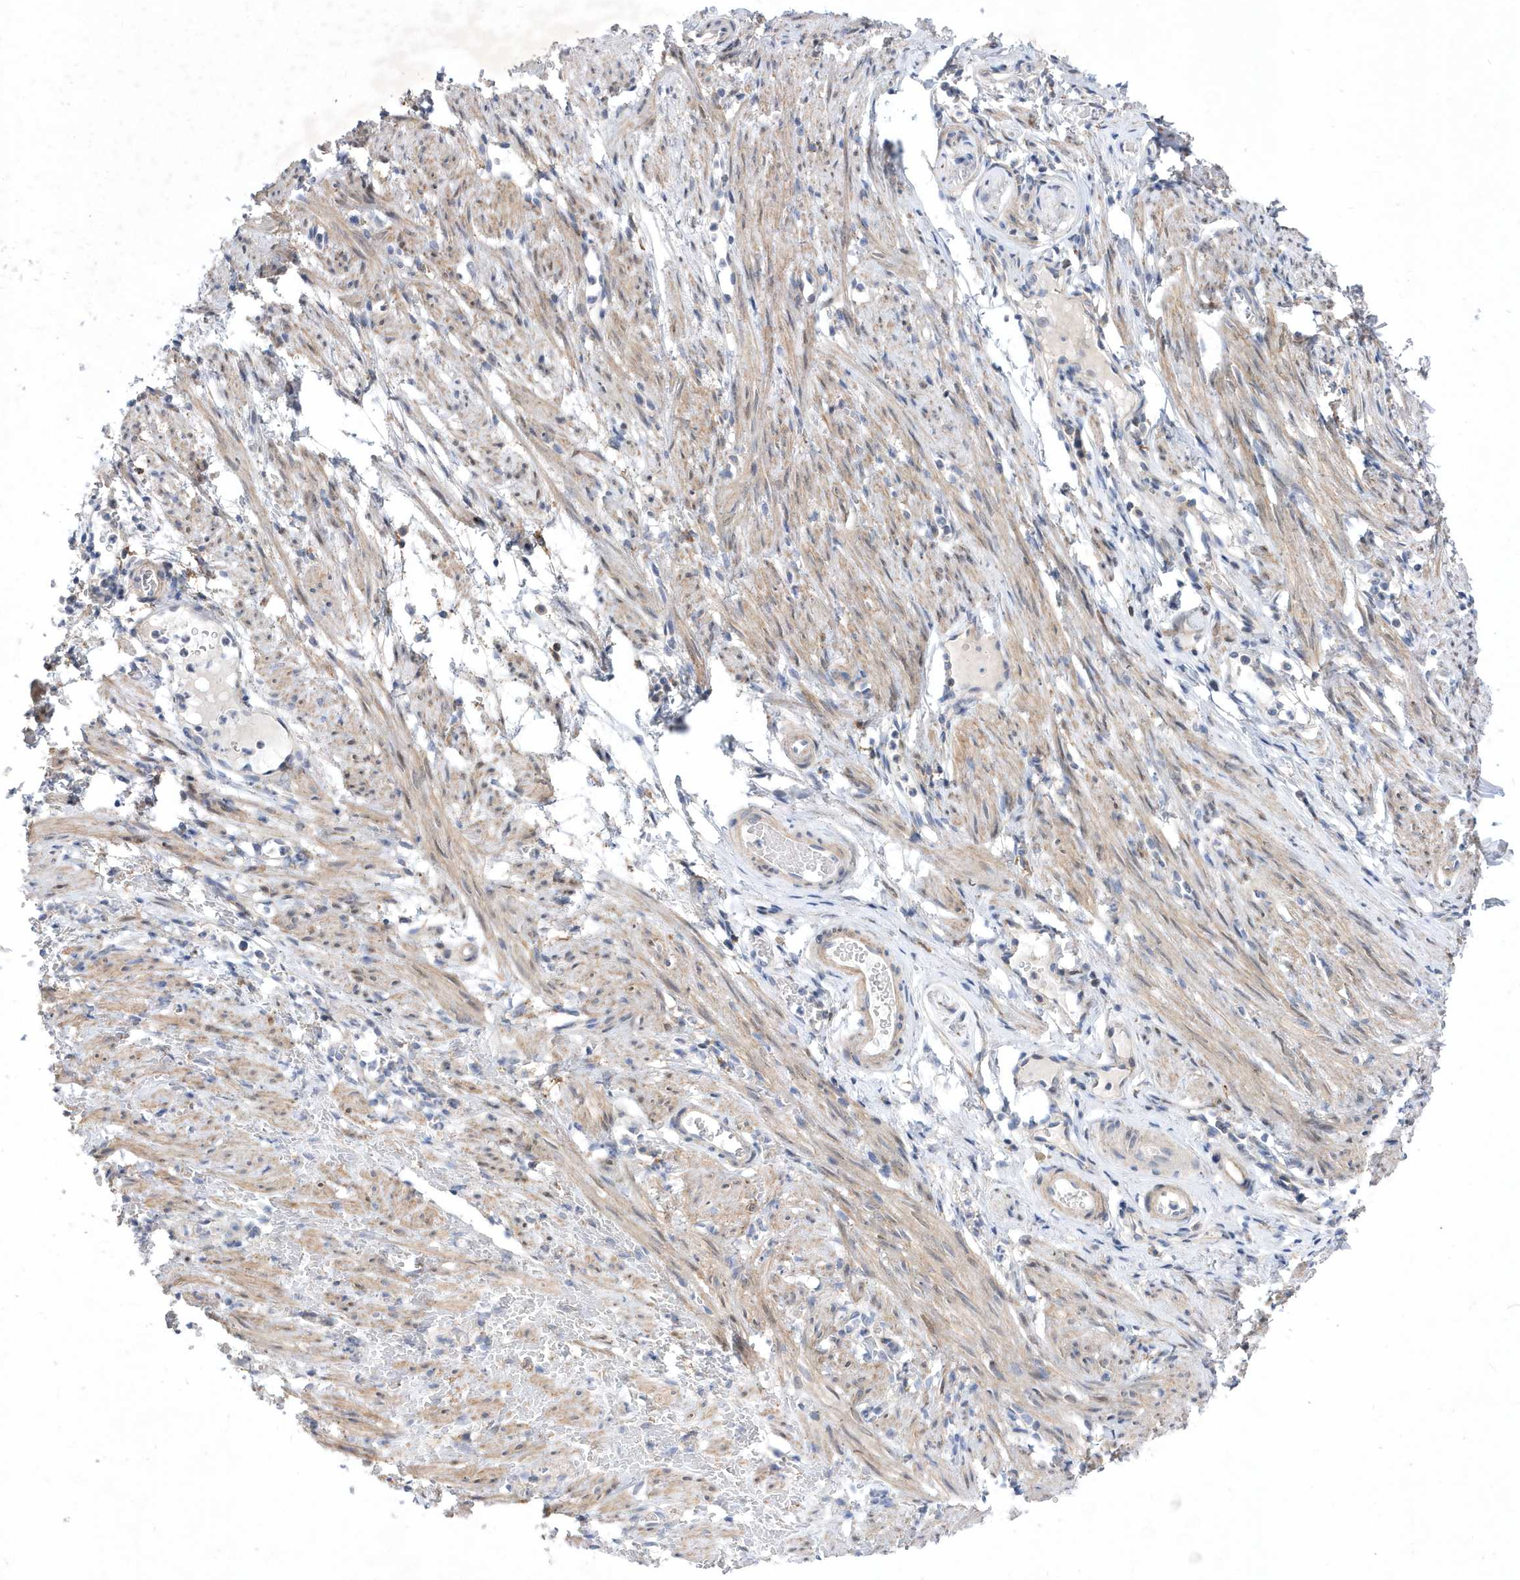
{"staining": {"intensity": "negative", "quantity": "none", "location": "none"}, "tissue": "adipose tissue", "cell_type": "Adipocytes", "image_type": "normal", "snomed": [{"axis": "morphology", "description": "Normal tissue, NOS"}, {"axis": "topography", "description": "Smooth muscle"}, {"axis": "topography", "description": "Peripheral nerve tissue"}], "caption": "Immunohistochemistry histopathology image of normal human adipose tissue stained for a protein (brown), which displays no positivity in adipocytes.", "gene": "LONRF2", "patient": {"sex": "female", "age": 39}}